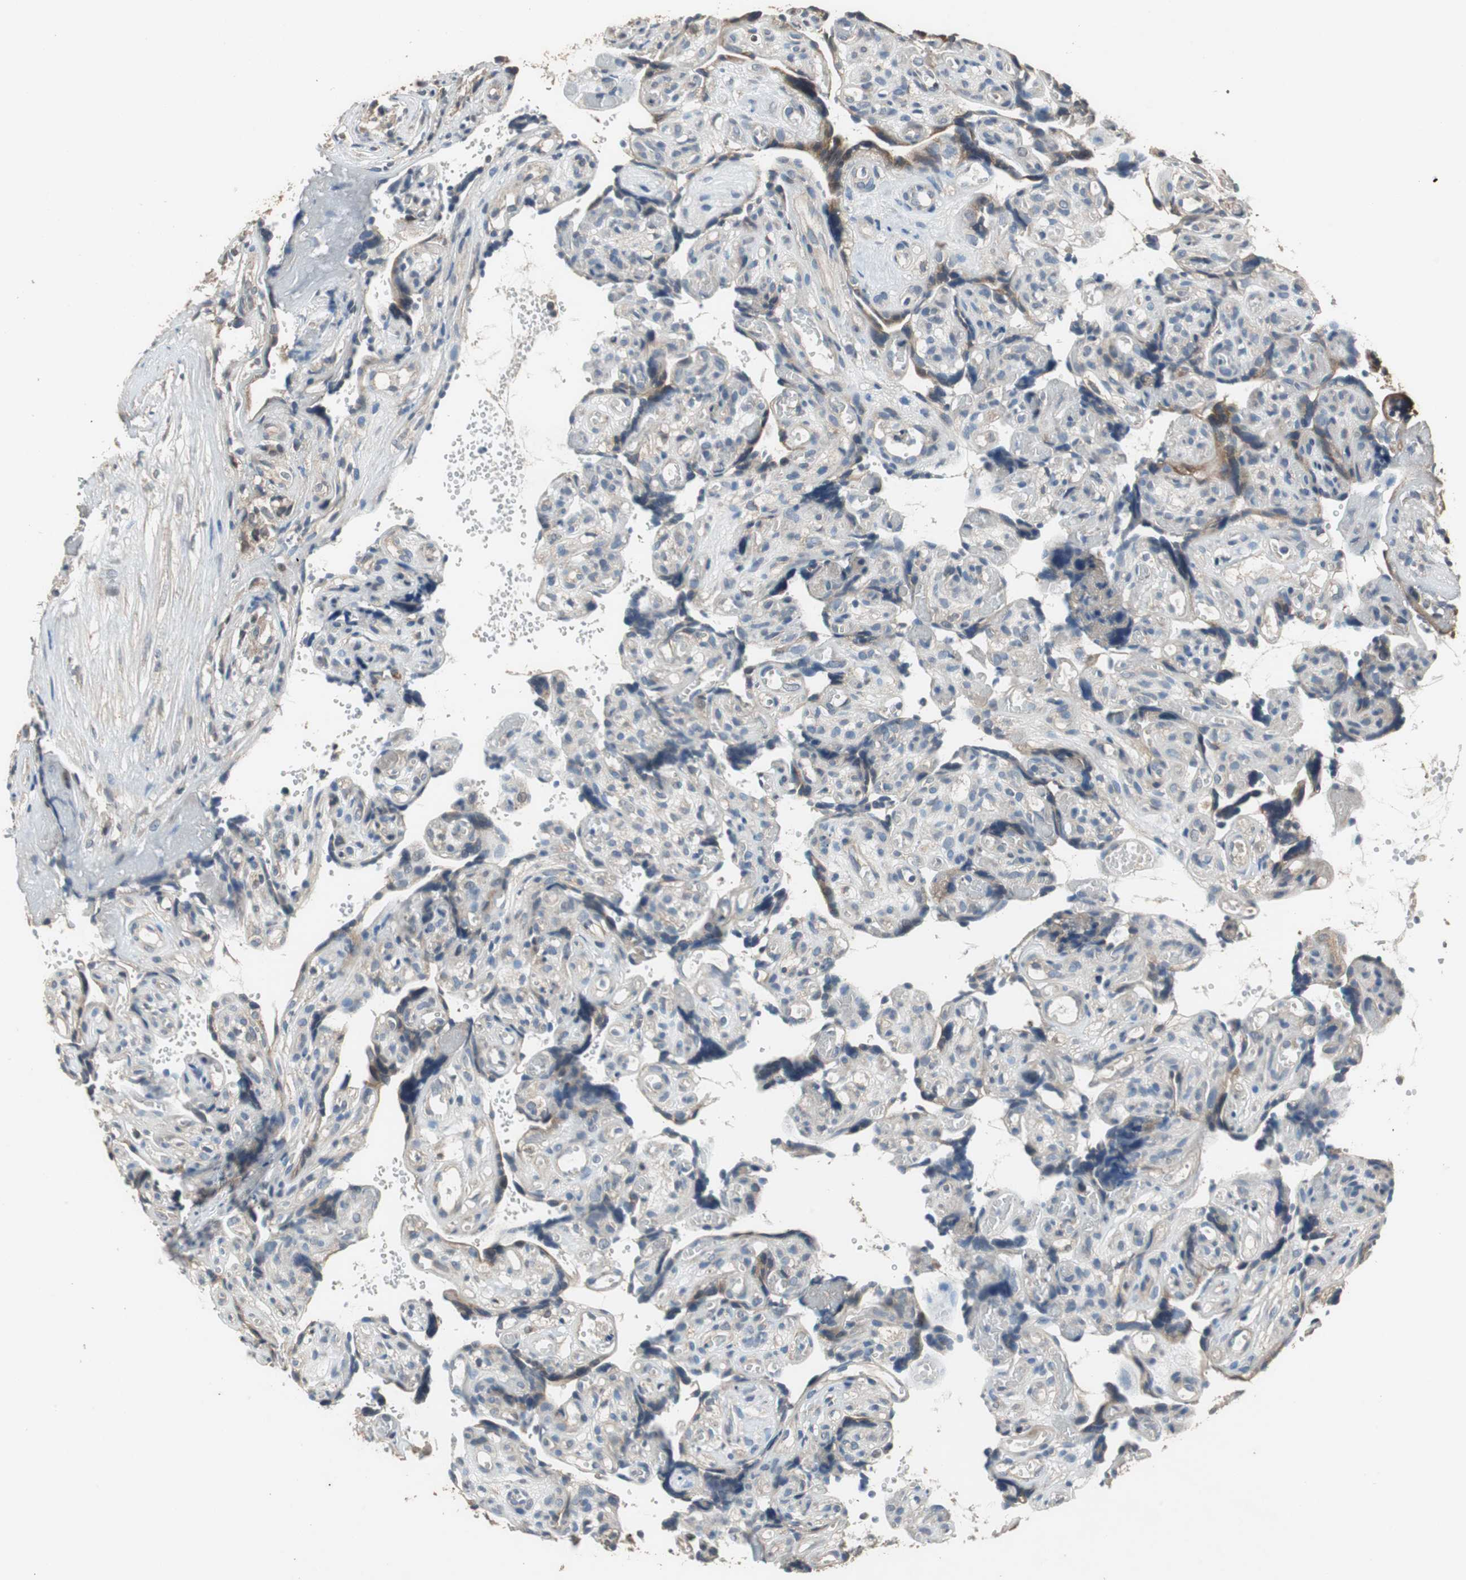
{"staining": {"intensity": "weak", "quantity": "25%-75%", "location": "cytoplasmic/membranous"}, "tissue": "placenta", "cell_type": "Decidual cells", "image_type": "normal", "snomed": [{"axis": "morphology", "description": "Normal tissue, NOS"}, {"axis": "topography", "description": "Placenta"}], "caption": "IHC micrograph of normal placenta stained for a protein (brown), which shows low levels of weak cytoplasmic/membranous expression in approximately 25%-75% of decidual cells.", "gene": "PI4KB", "patient": {"sex": "female", "age": 30}}